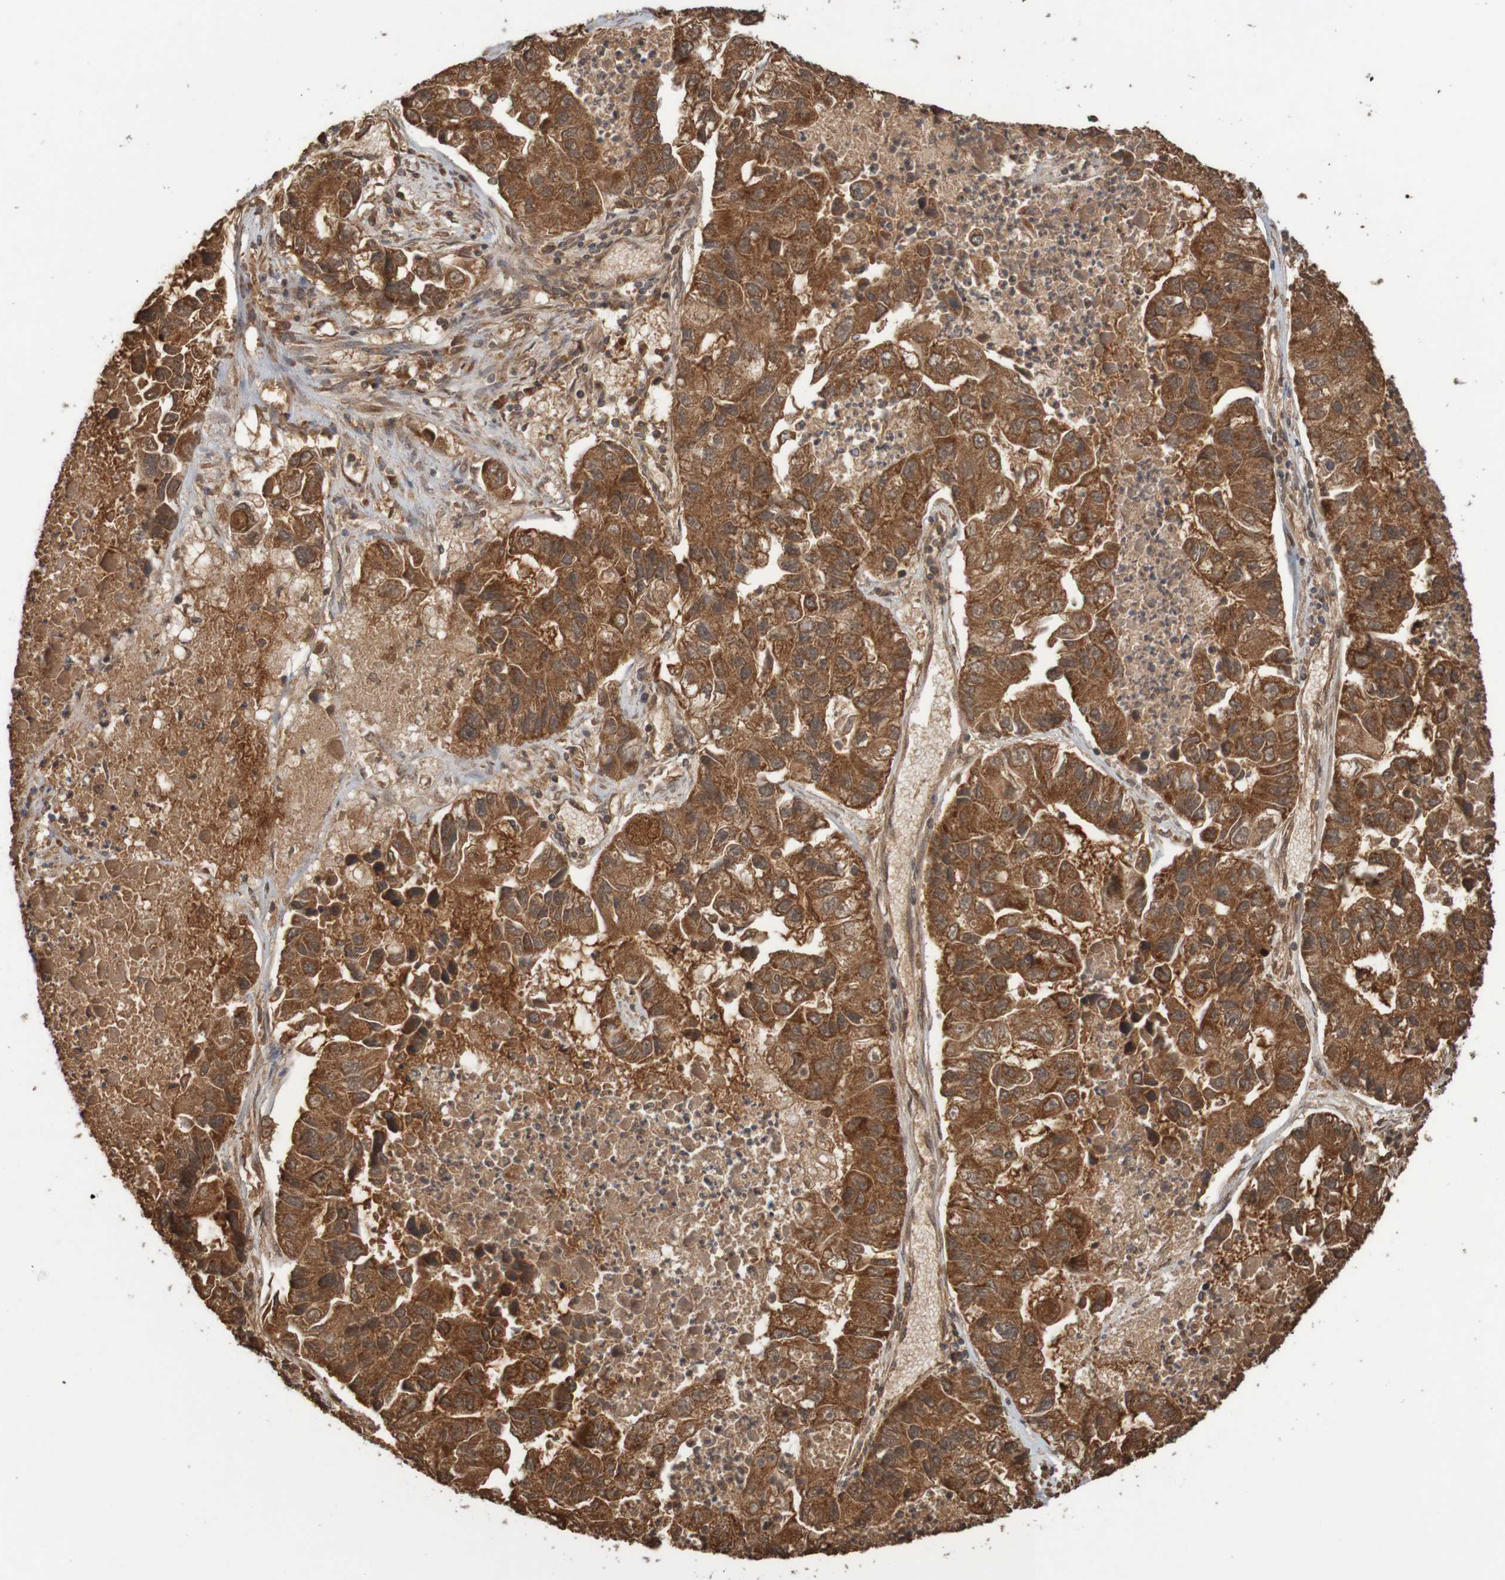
{"staining": {"intensity": "strong", "quantity": ">75%", "location": "cytoplasmic/membranous"}, "tissue": "lung cancer", "cell_type": "Tumor cells", "image_type": "cancer", "snomed": [{"axis": "morphology", "description": "Adenocarcinoma, NOS"}, {"axis": "topography", "description": "Lung"}], "caption": "Lung cancer (adenocarcinoma) was stained to show a protein in brown. There is high levels of strong cytoplasmic/membranous positivity in approximately >75% of tumor cells.", "gene": "MRPL52", "patient": {"sex": "female", "age": 51}}